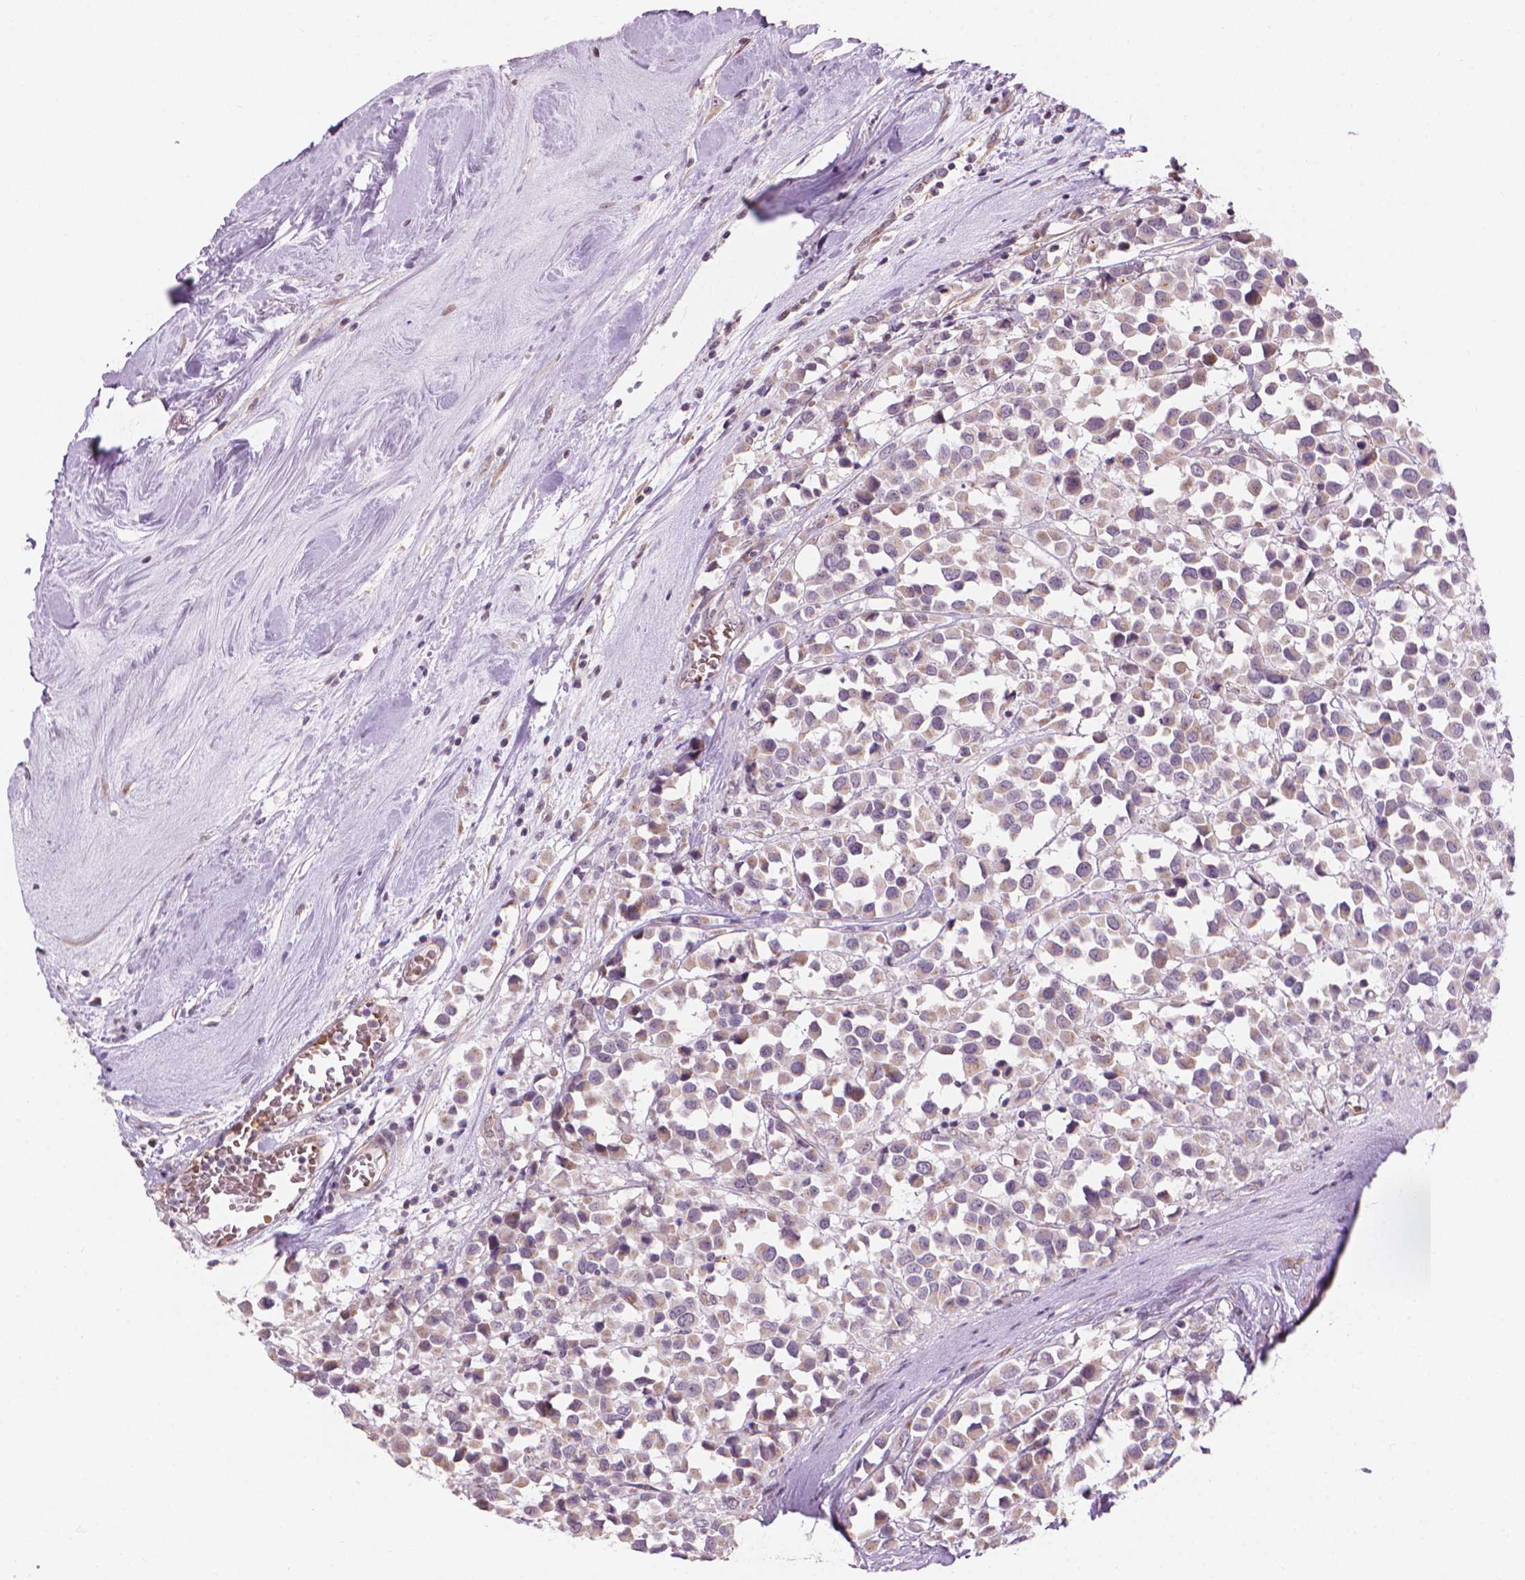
{"staining": {"intensity": "weak", "quantity": "<25%", "location": "cytoplasmic/membranous"}, "tissue": "breast cancer", "cell_type": "Tumor cells", "image_type": "cancer", "snomed": [{"axis": "morphology", "description": "Duct carcinoma"}, {"axis": "topography", "description": "Breast"}], "caption": "IHC of human breast cancer demonstrates no staining in tumor cells.", "gene": "IFFO1", "patient": {"sex": "female", "age": 61}}